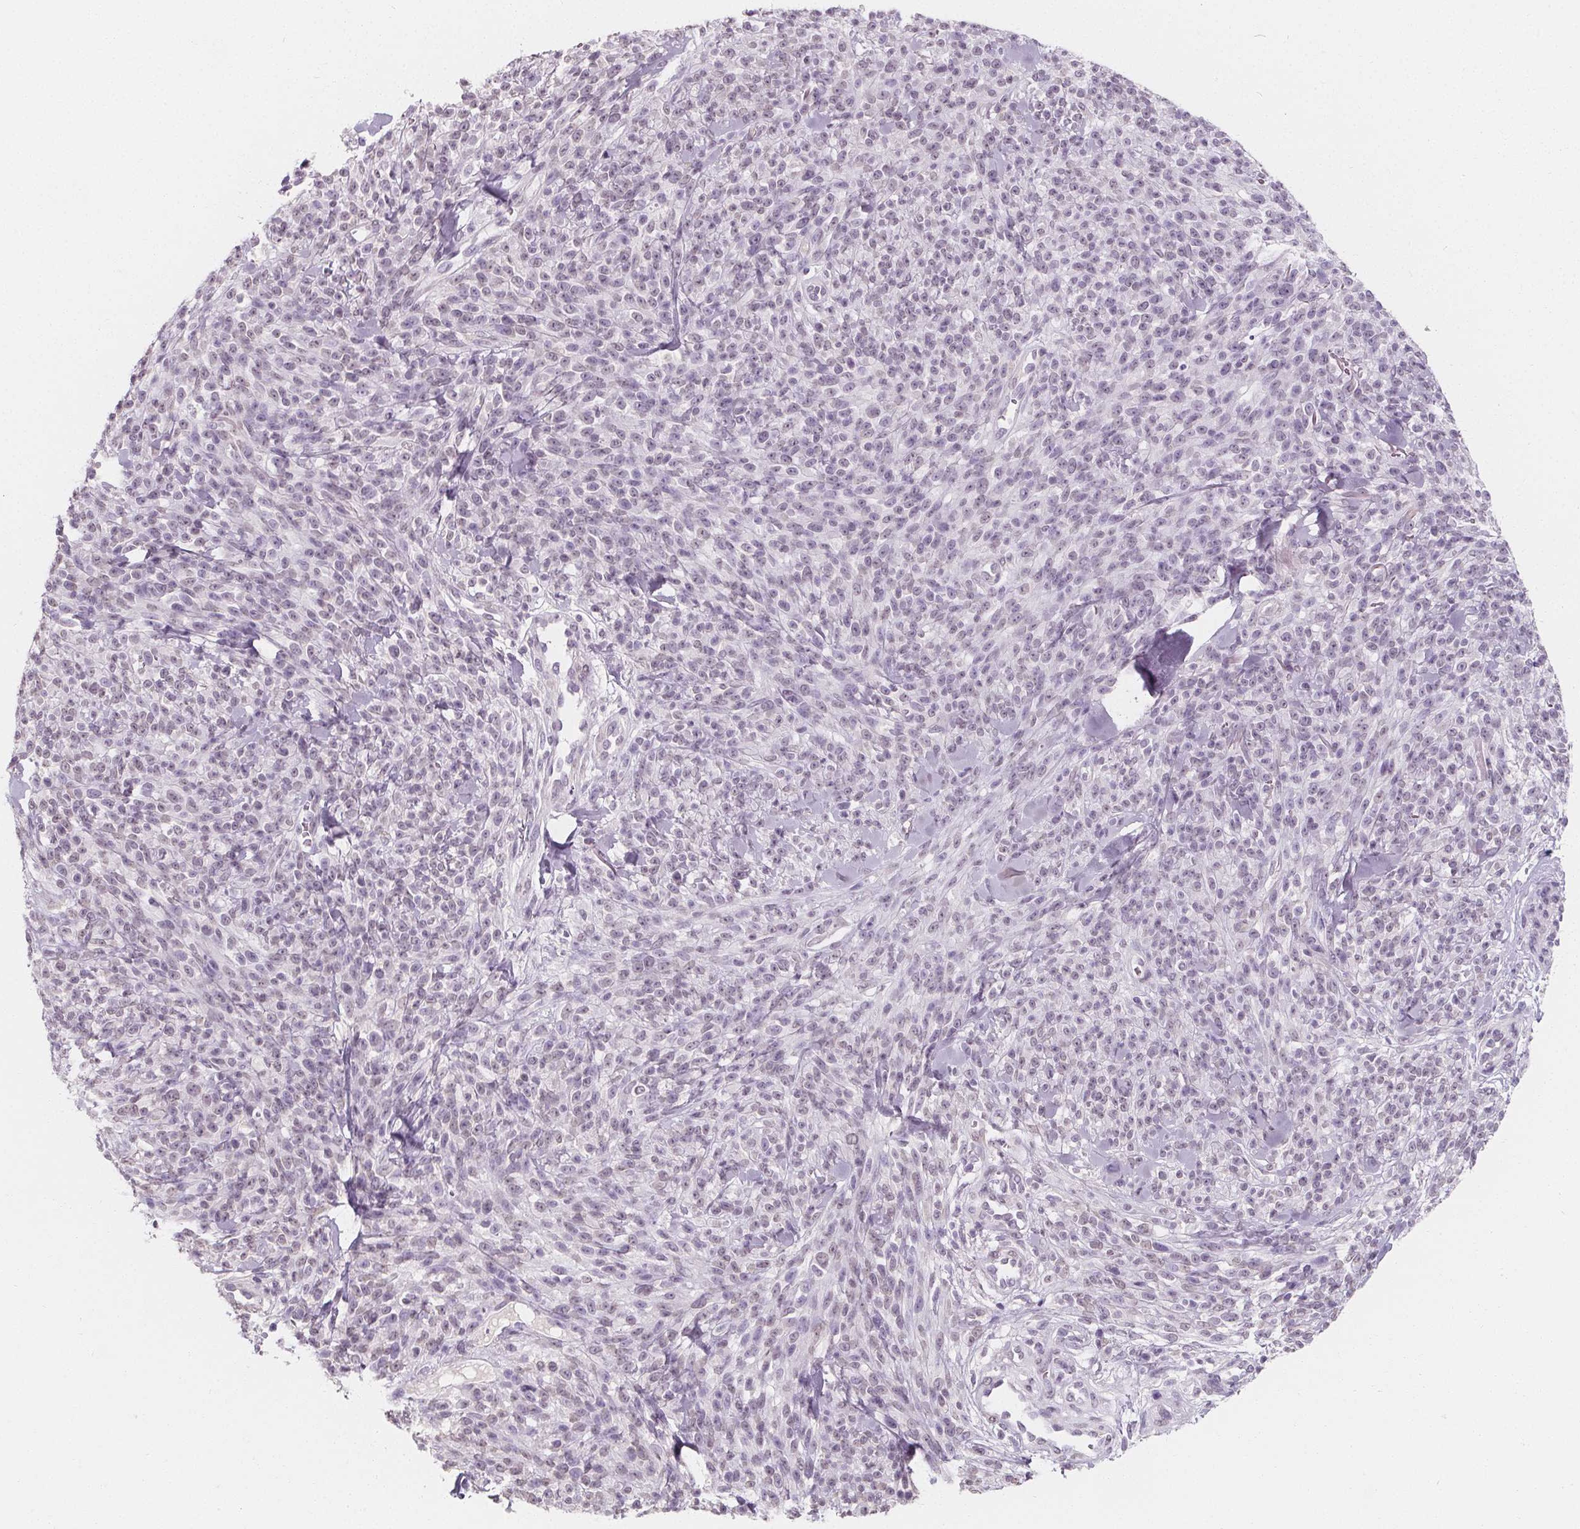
{"staining": {"intensity": "weak", "quantity": "<25%", "location": "nuclear"}, "tissue": "melanoma", "cell_type": "Tumor cells", "image_type": "cancer", "snomed": [{"axis": "morphology", "description": "Malignant melanoma, NOS"}, {"axis": "topography", "description": "Skin"}, {"axis": "topography", "description": "Skin of trunk"}], "caption": "Tumor cells show no significant staining in melanoma.", "gene": "DBX2", "patient": {"sex": "male", "age": 74}}